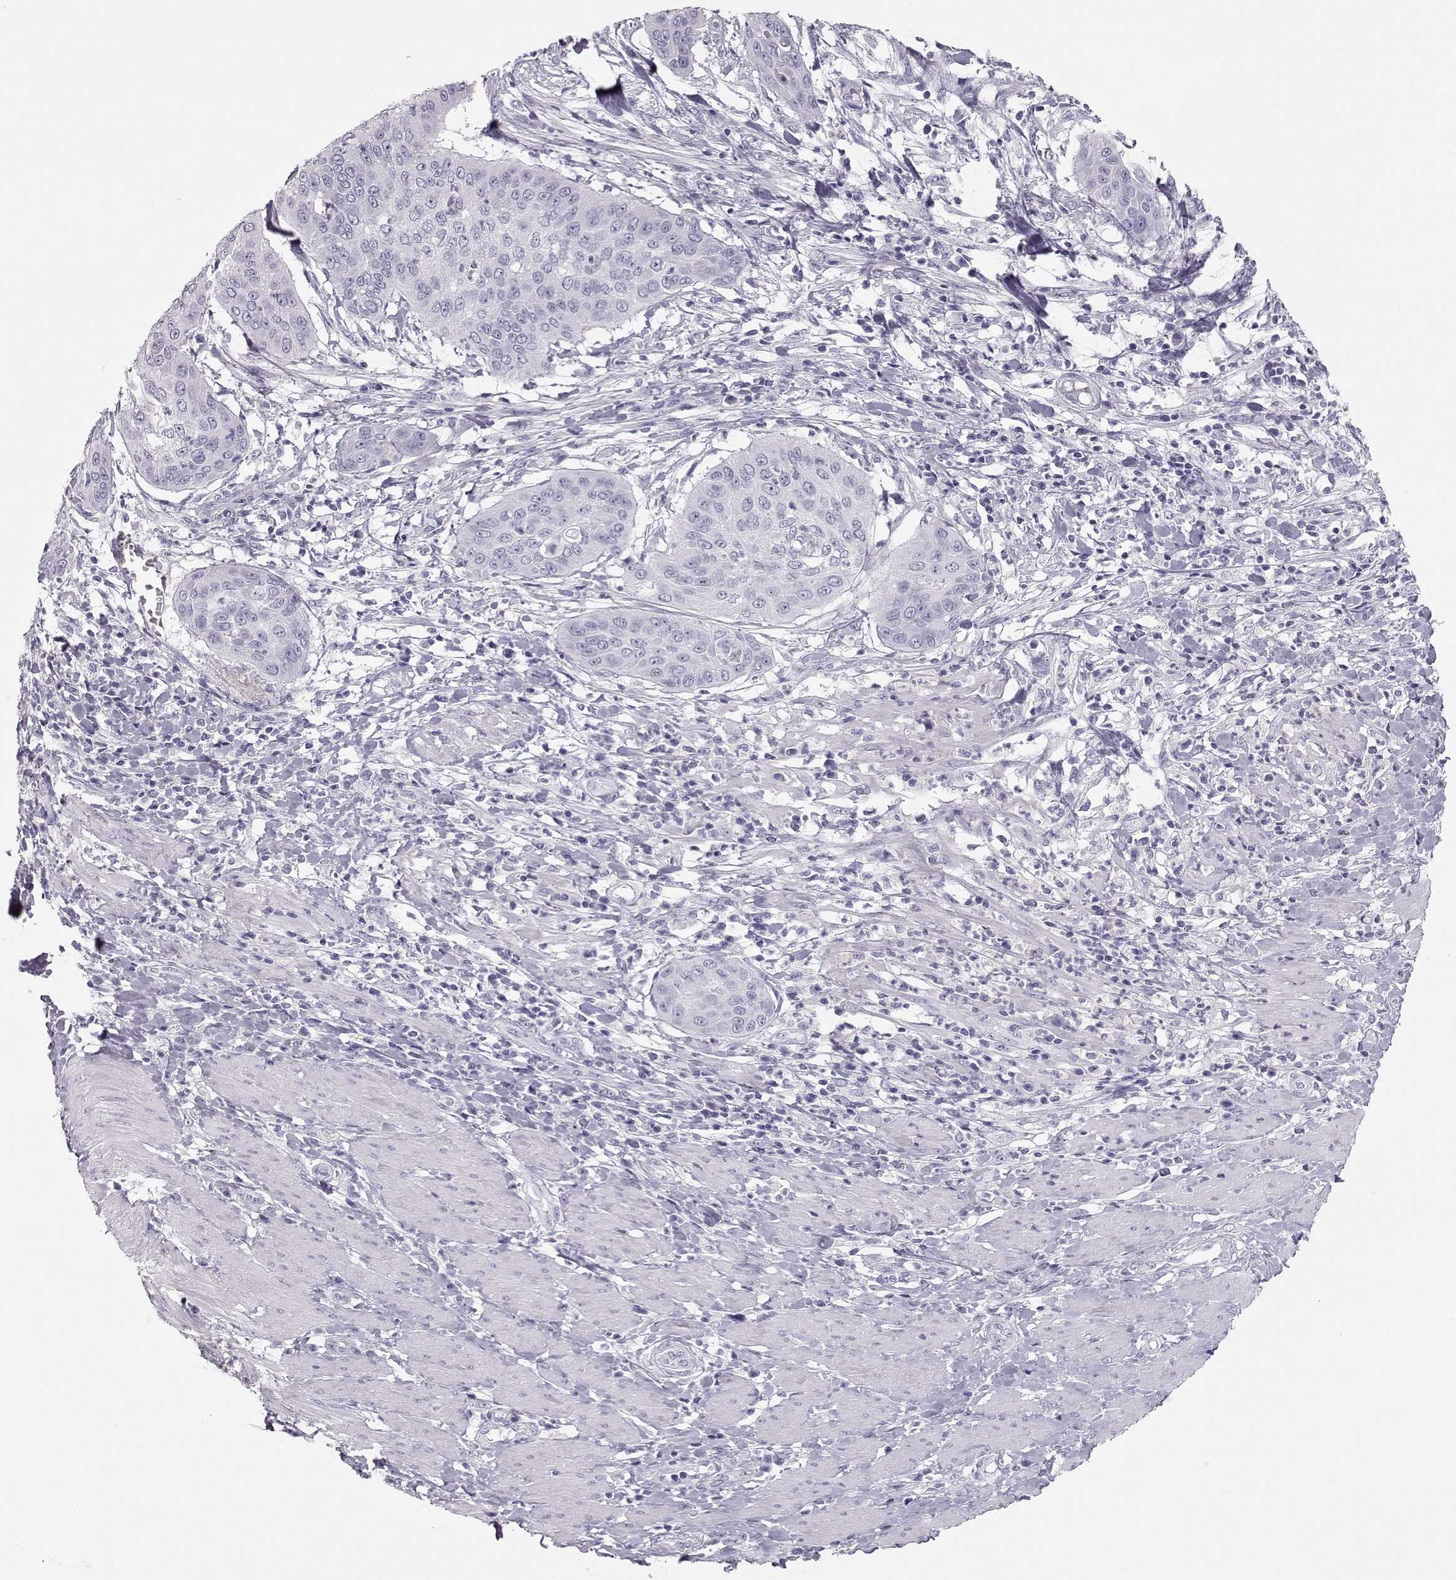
{"staining": {"intensity": "negative", "quantity": "none", "location": "none"}, "tissue": "cervical cancer", "cell_type": "Tumor cells", "image_type": "cancer", "snomed": [{"axis": "morphology", "description": "Squamous cell carcinoma, NOS"}, {"axis": "topography", "description": "Cervix"}], "caption": "This micrograph is of cervical cancer stained with immunohistochemistry (IHC) to label a protein in brown with the nuclei are counter-stained blue. There is no positivity in tumor cells.", "gene": "MIP", "patient": {"sex": "female", "age": 39}}